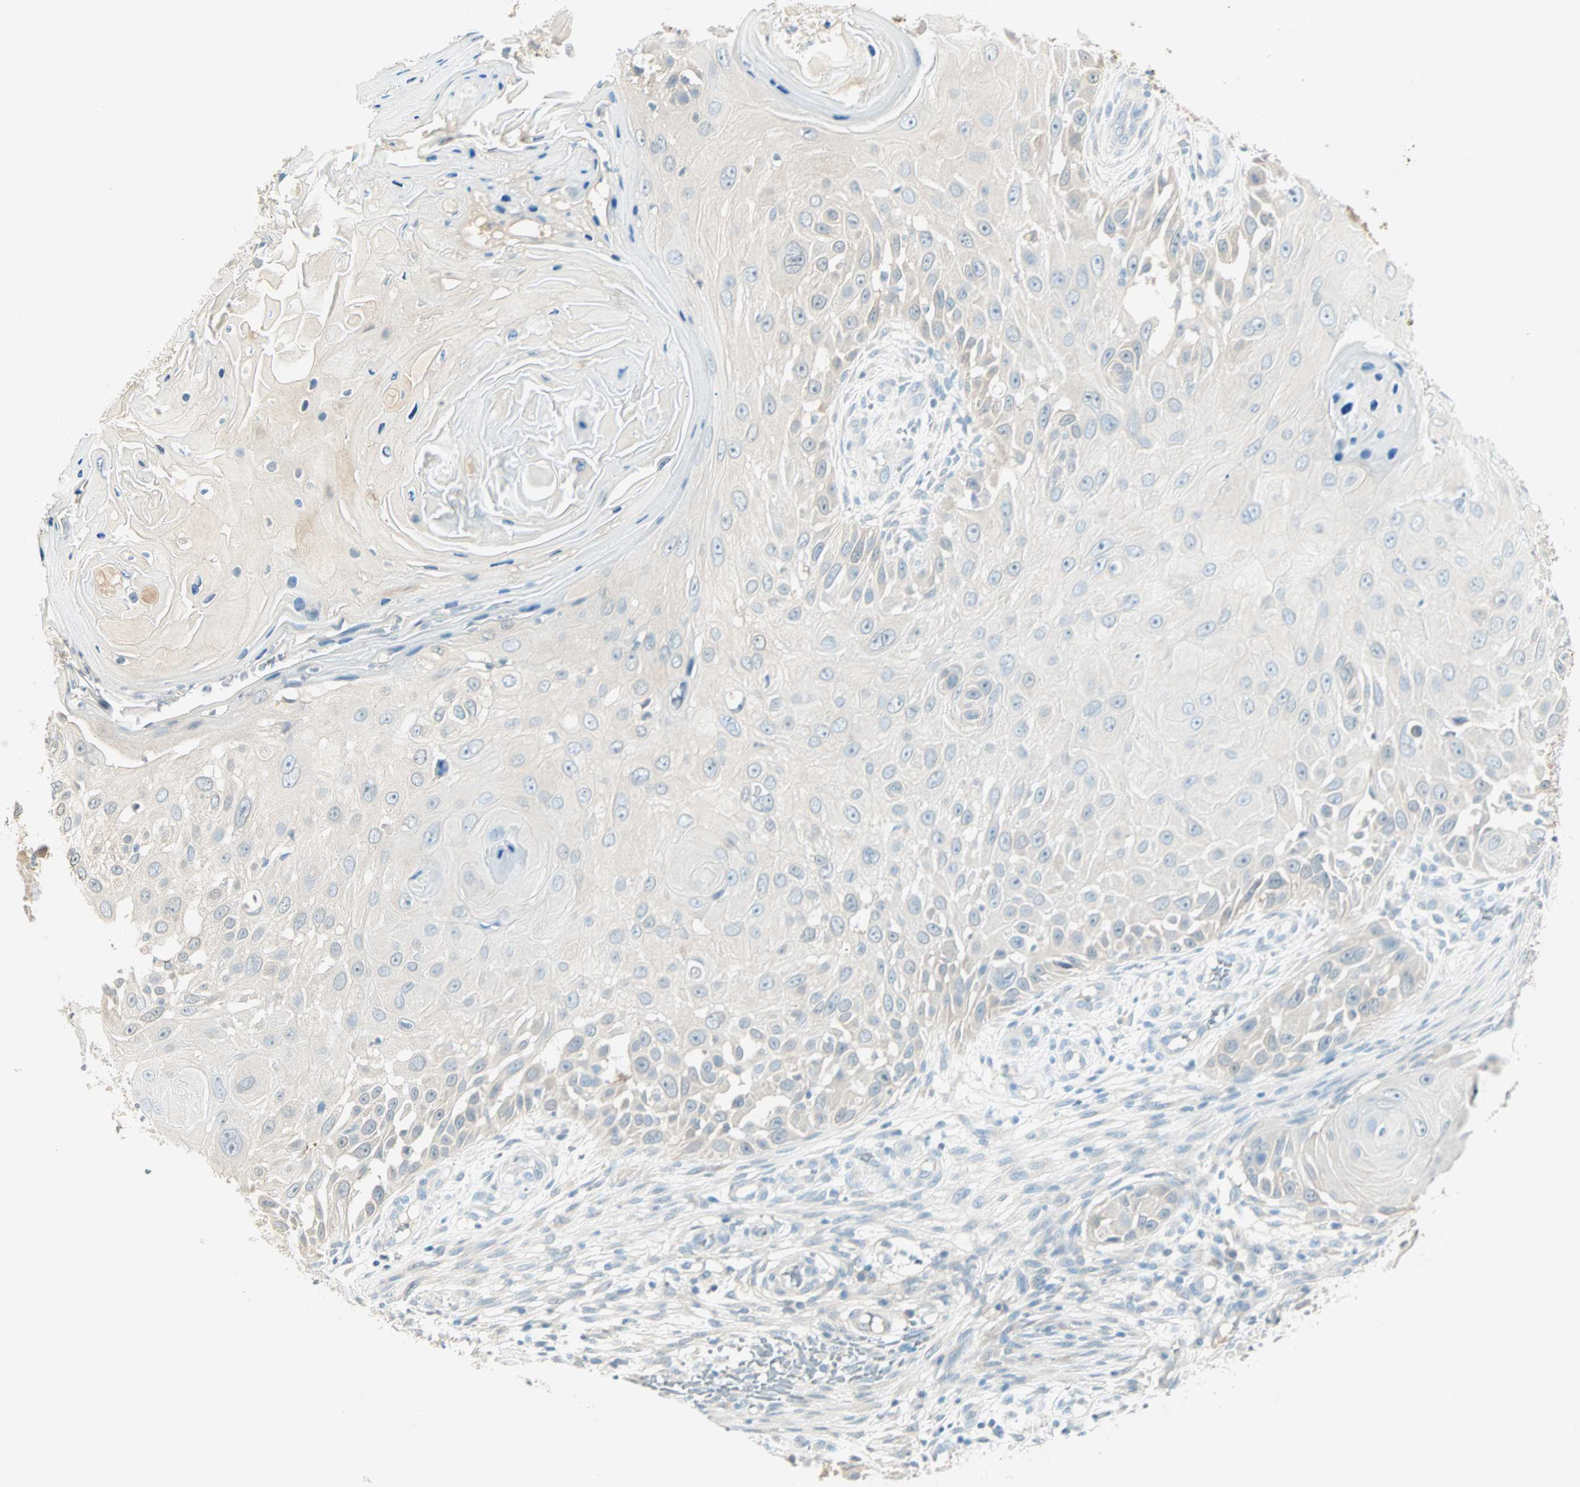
{"staining": {"intensity": "weak", "quantity": "25%-75%", "location": "cytoplasmic/membranous"}, "tissue": "skin cancer", "cell_type": "Tumor cells", "image_type": "cancer", "snomed": [{"axis": "morphology", "description": "Squamous cell carcinoma, NOS"}, {"axis": "topography", "description": "Skin"}], "caption": "A high-resolution image shows IHC staining of skin cancer, which exhibits weak cytoplasmic/membranous staining in about 25%-75% of tumor cells. (IHC, brightfield microscopy, high magnification).", "gene": "S100A1", "patient": {"sex": "female", "age": 44}}